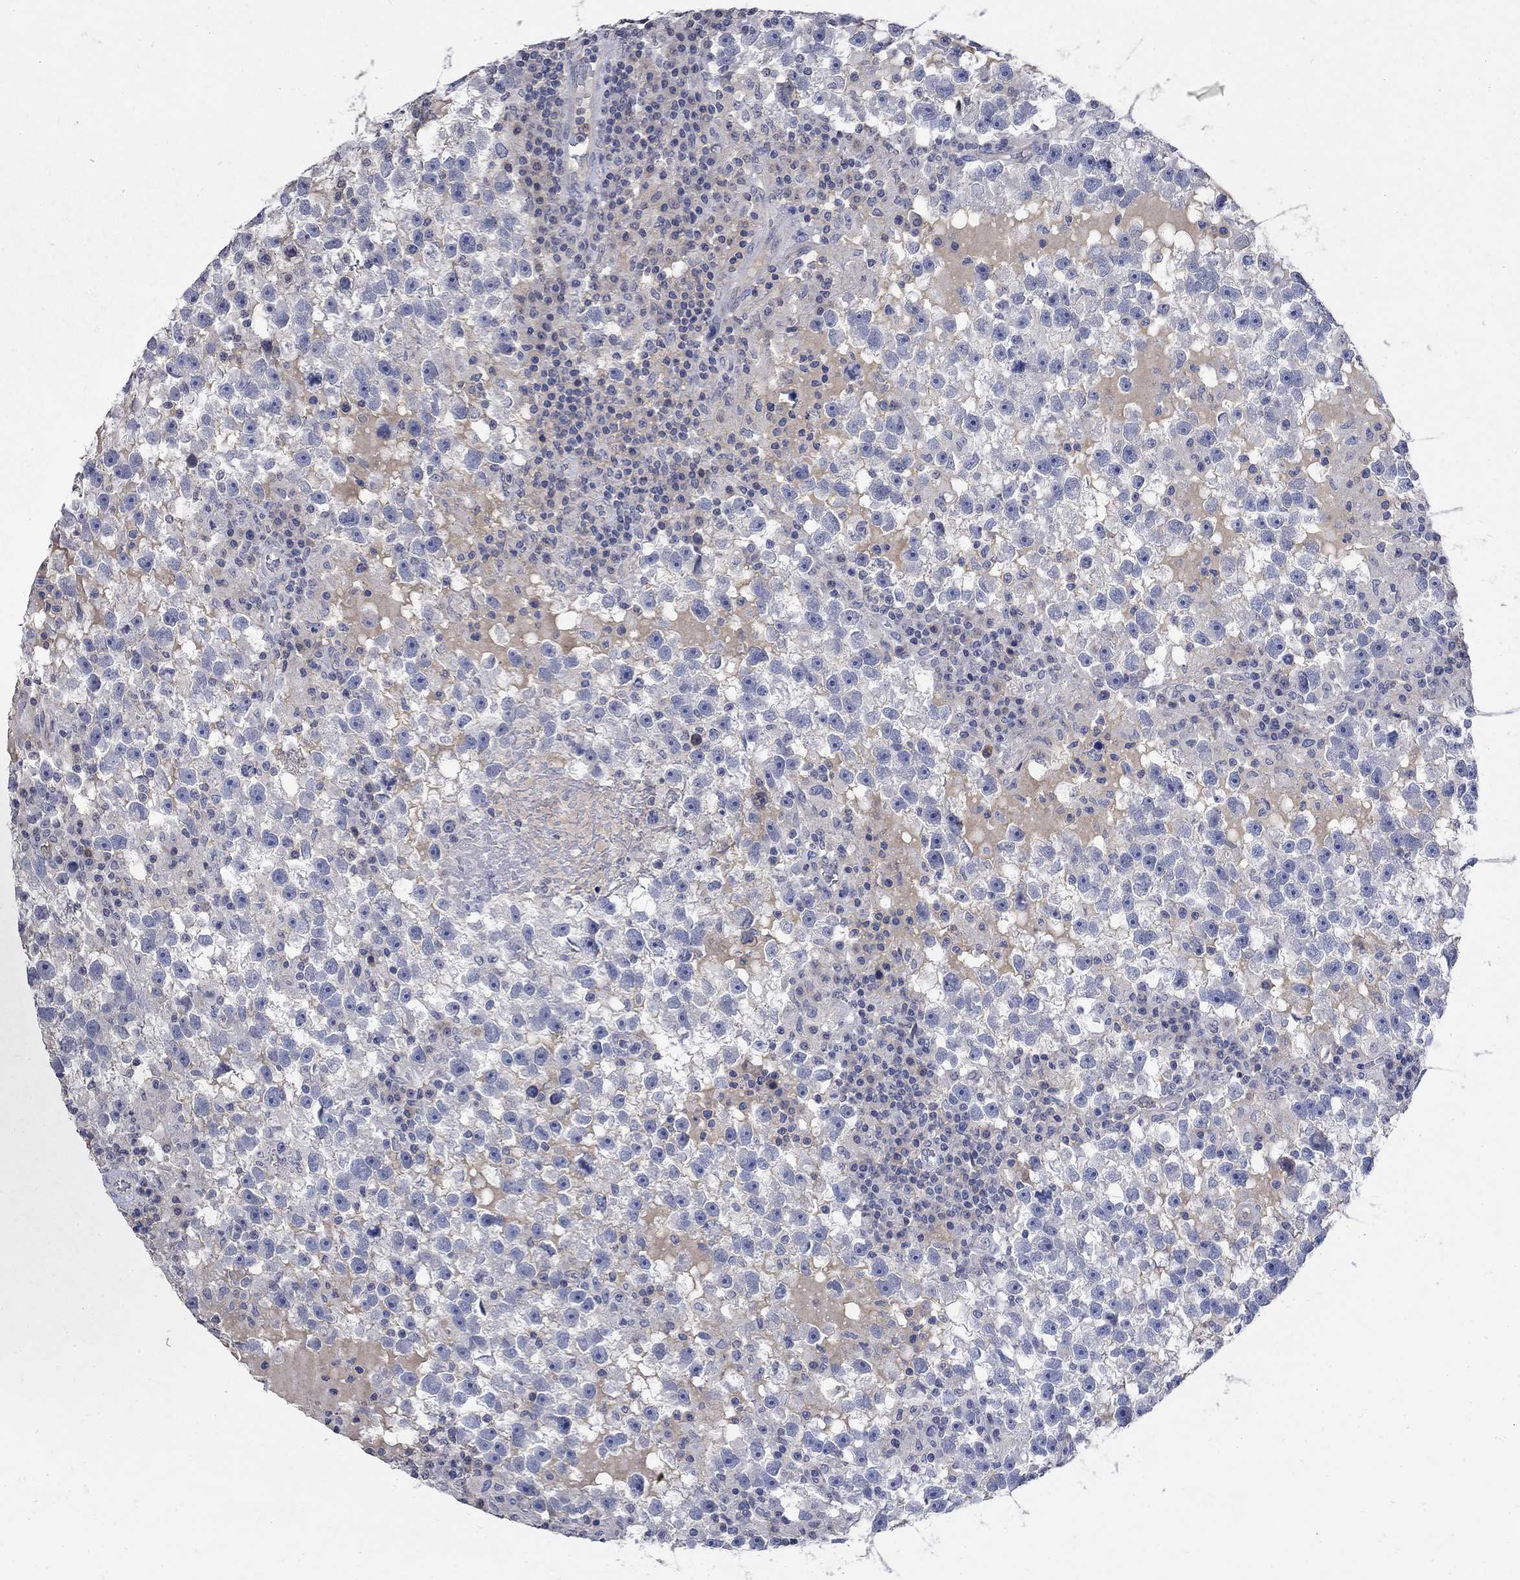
{"staining": {"intensity": "negative", "quantity": "none", "location": "none"}, "tissue": "testis cancer", "cell_type": "Tumor cells", "image_type": "cancer", "snomed": [{"axis": "morphology", "description": "Seminoma, NOS"}, {"axis": "topography", "description": "Testis"}], "caption": "IHC micrograph of testis cancer (seminoma) stained for a protein (brown), which shows no positivity in tumor cells.", "gene": "TMEM169", "patient": {"sex": "male", "age": 47}}